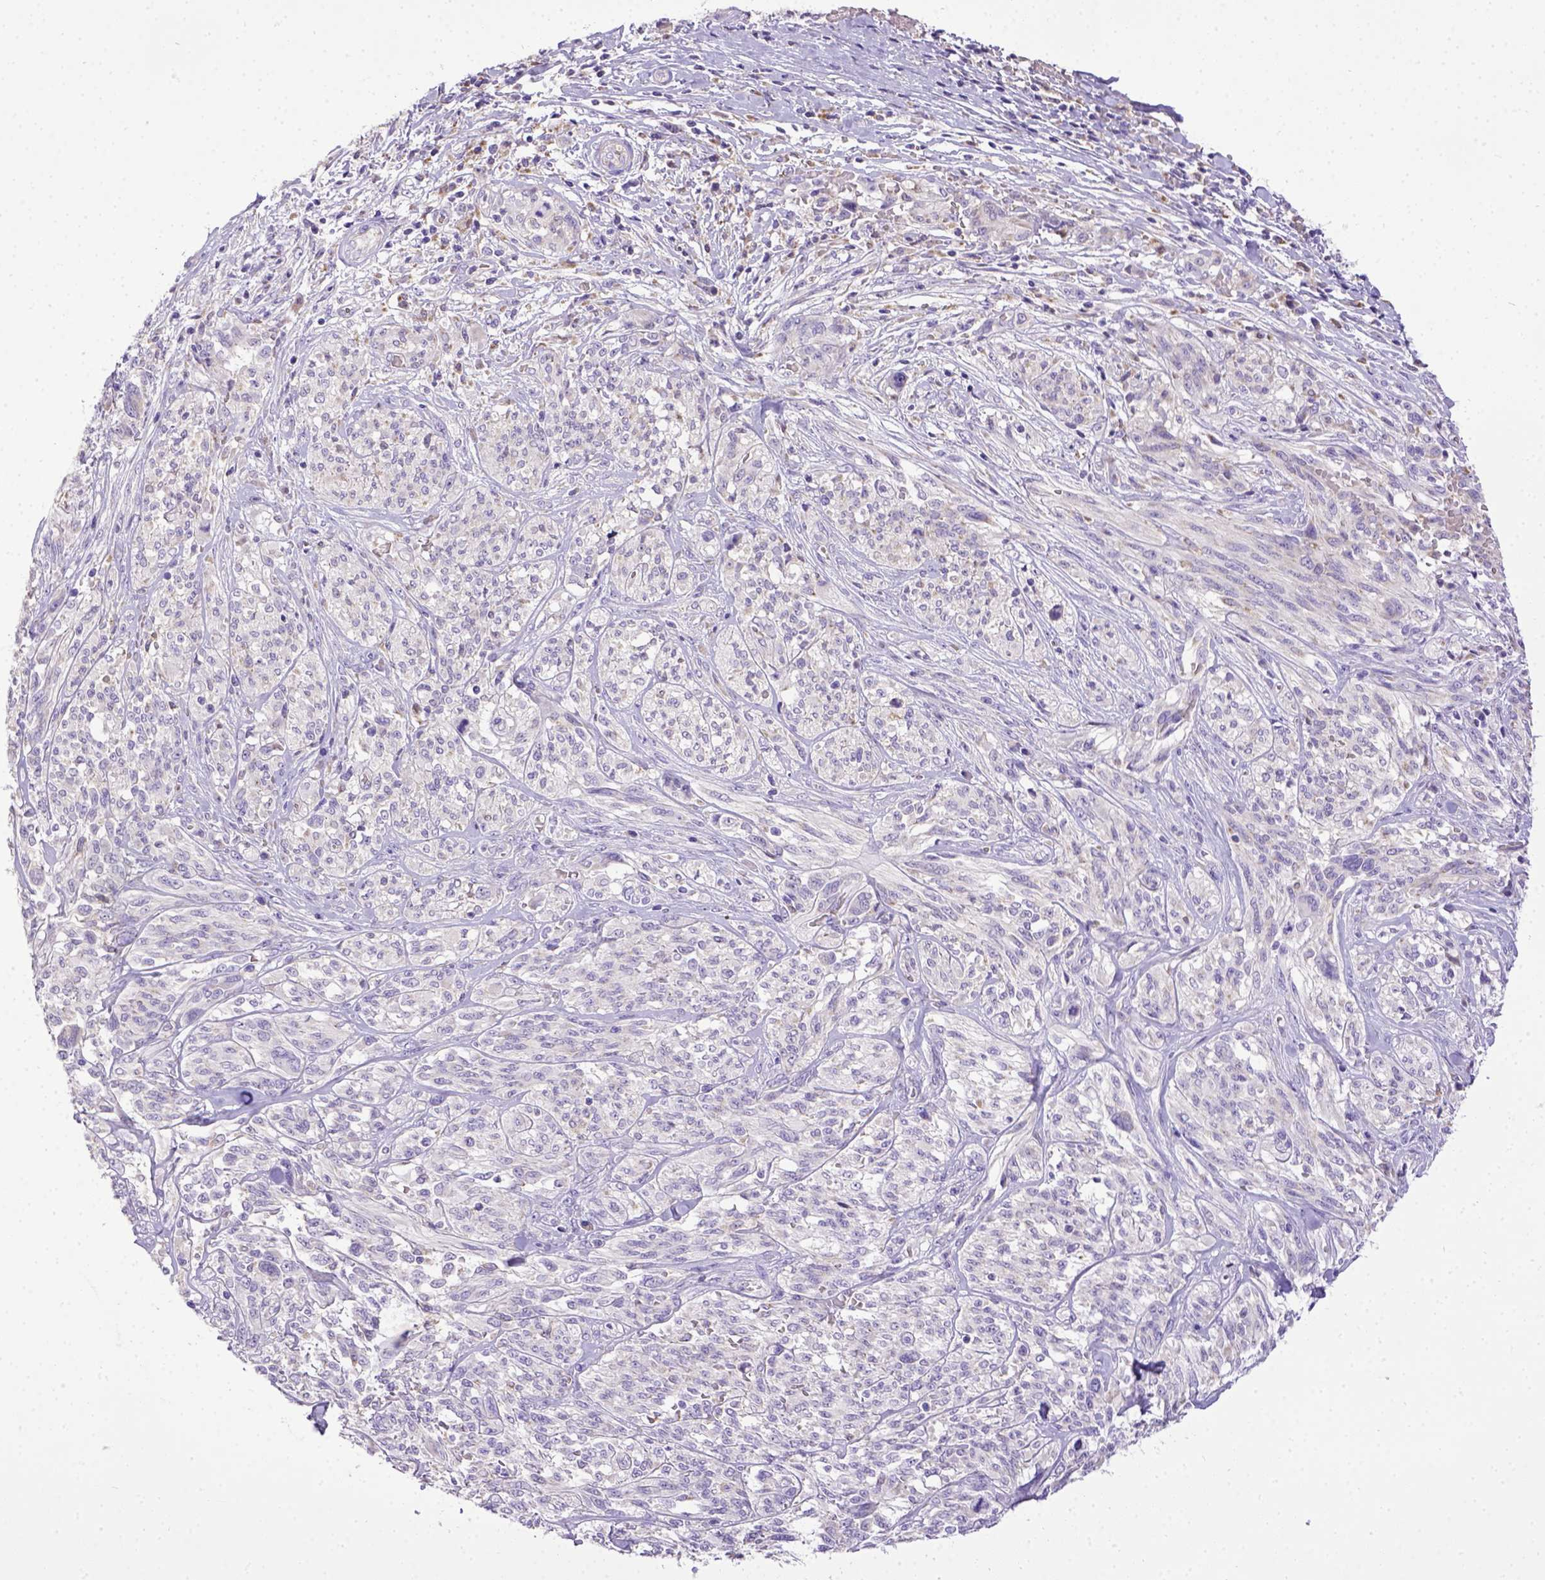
{"staining": {"intensity": "negative", "quantity": "none", "location": "none"}, "tissue": "melanoma", "cell_type": "Tumor cells", "image_type": "cancer", "snomed": [{"axis": "morphology", "description": "Malignant melanoma, NOS"}, {"axis": "topography", "description": "Skin"}], "caption": "Human melanoma stained for a protein using IHC demonstrates no staining in tumor cells.", "gene": "SPEF1", "patient": {"sex": "female", "age": 91}}